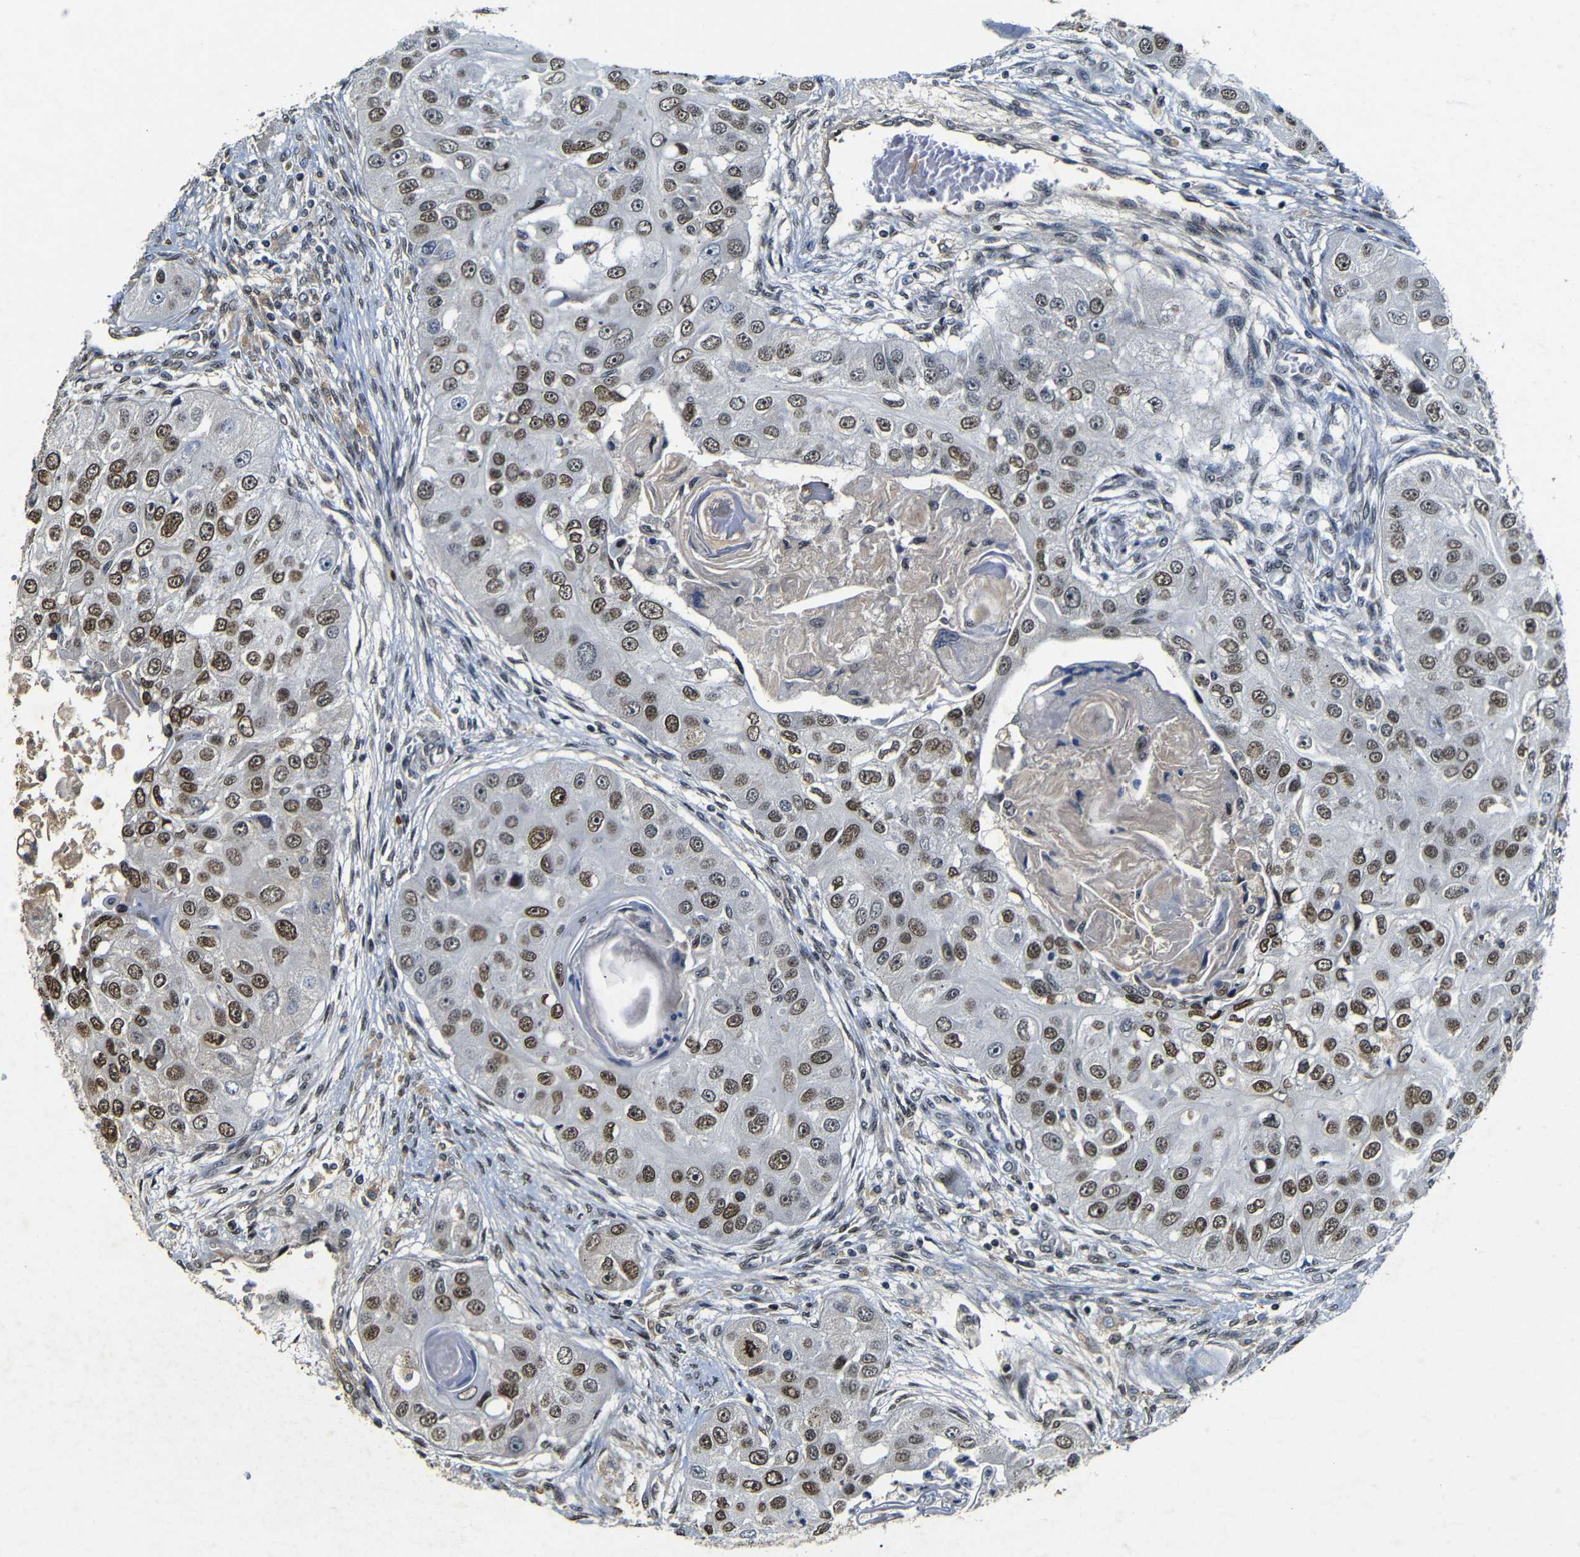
{"staining": {"intensity": "moderate", "quantity": "25%-75%", "location": "nuclear"}, "tissue": "head and neck cancer", "cell_type": "Tumor cells", "image_type": "cancer", "snomed": [{"axis": "morphology", "description": "Normal tissue, NOS"}, {"axis": "morphology", "description": "Squamous cell carcinoma, NOS"}, {"axis": "topography", "description": "Skeletal muscle"}, {"axis": "topography", "description": "Head-Neck"}], "caption": "Protein expression analysis of human head and neck cancer (squamous cell carcinoma) reveals moderate nuclear positivity in about 25%-75% of tumor cells.", "gene": "MYC", "patient": {"sex": "male", "age": 51}}